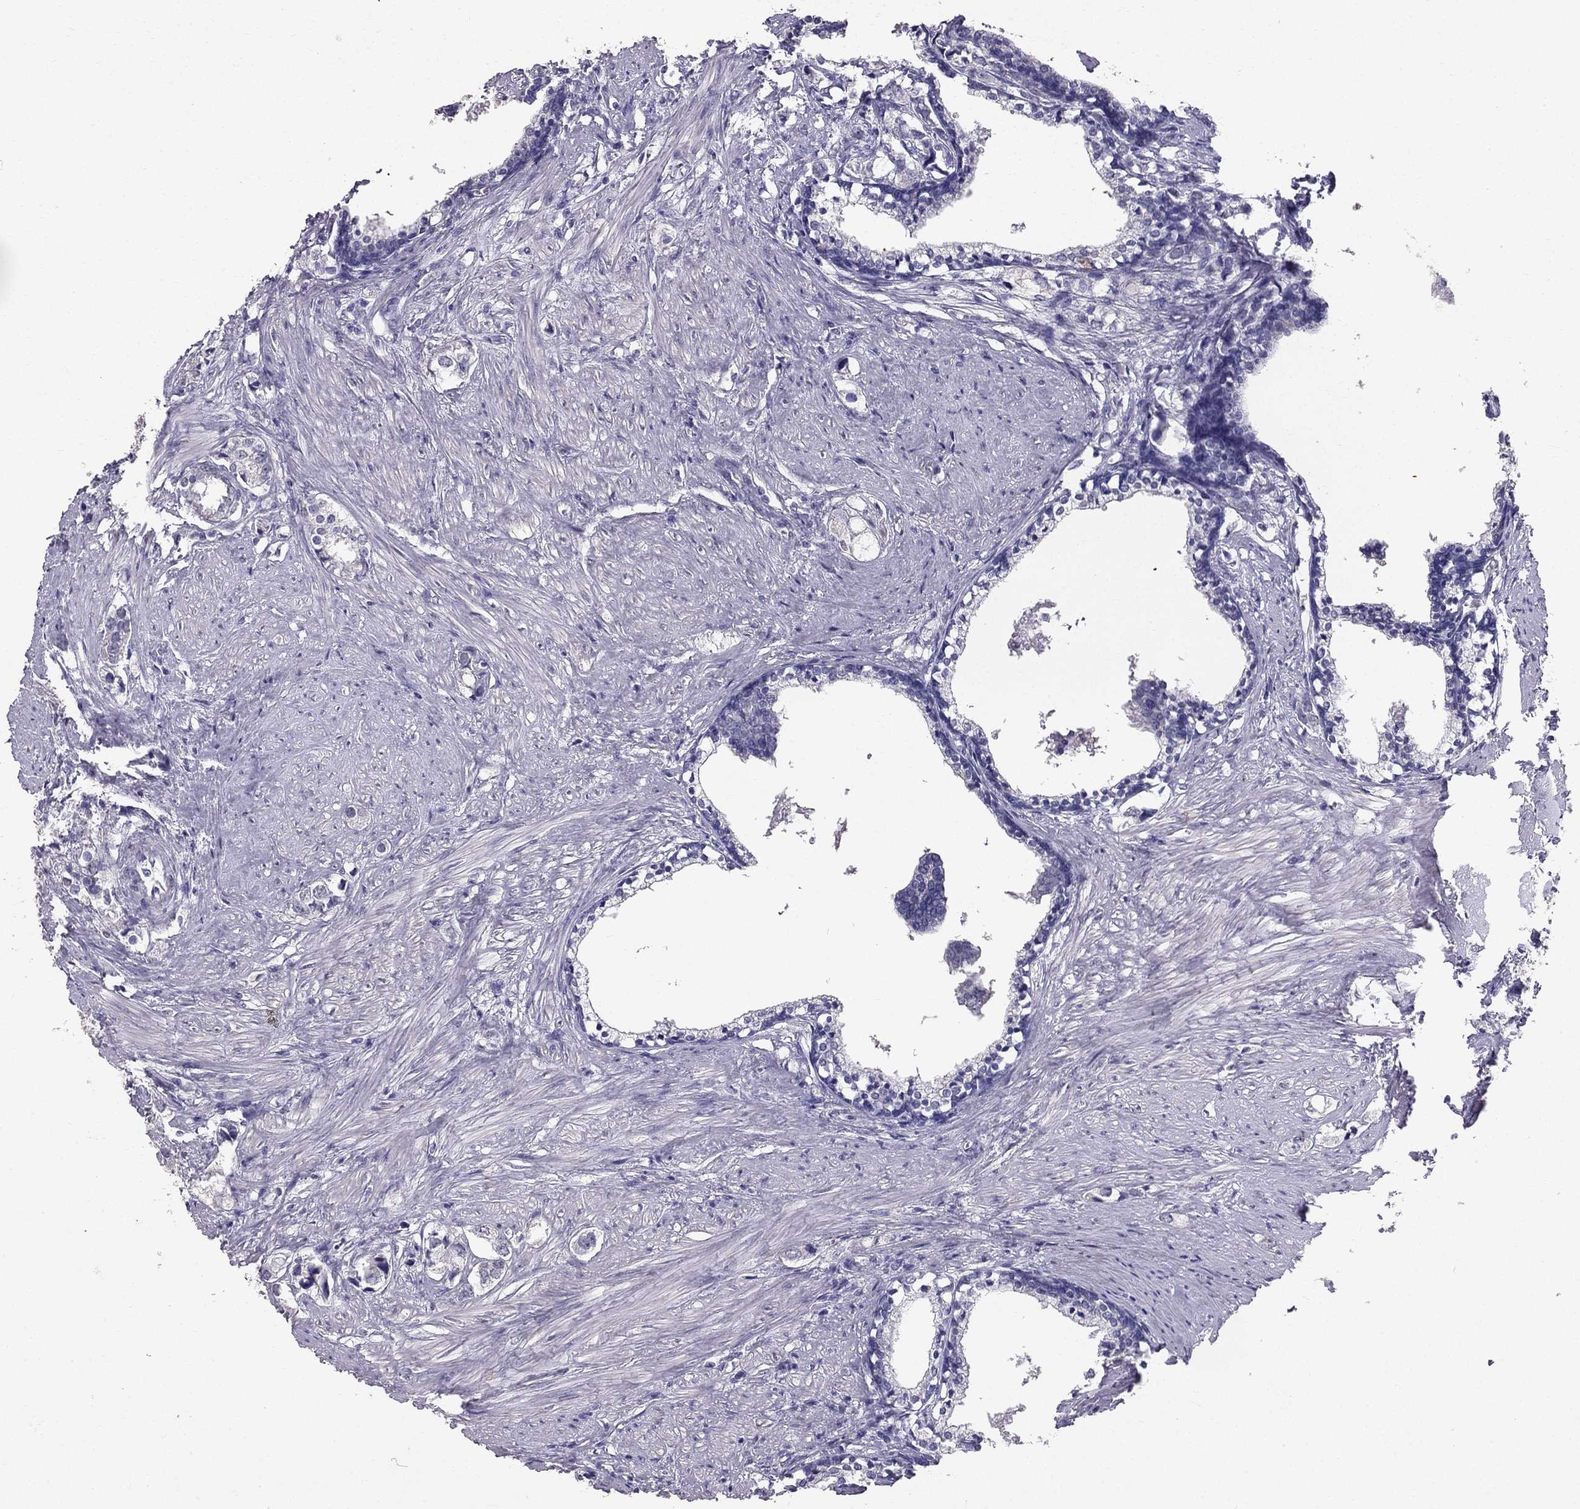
{"staining": {"intensity": "negative", "quantity": "none", "location": "none"}, "tissue": "prostate cancer", "cell_type": "Tumor cells", "image_type": "cancer", "snomed": [{"axis": "morphology", "description": "Adenocarcinoma, NOS"}, {"axis": "topography", "description": "Prostate and seminal vesicle, NOS"}], "caption": "This is an immunohistochemistry photomicrograph of human prostate cancer (adenocarcinoma). There is no expression in tumor cells.", "gene": "SCG5", "patient": {"sex": "male", "age": 63}}